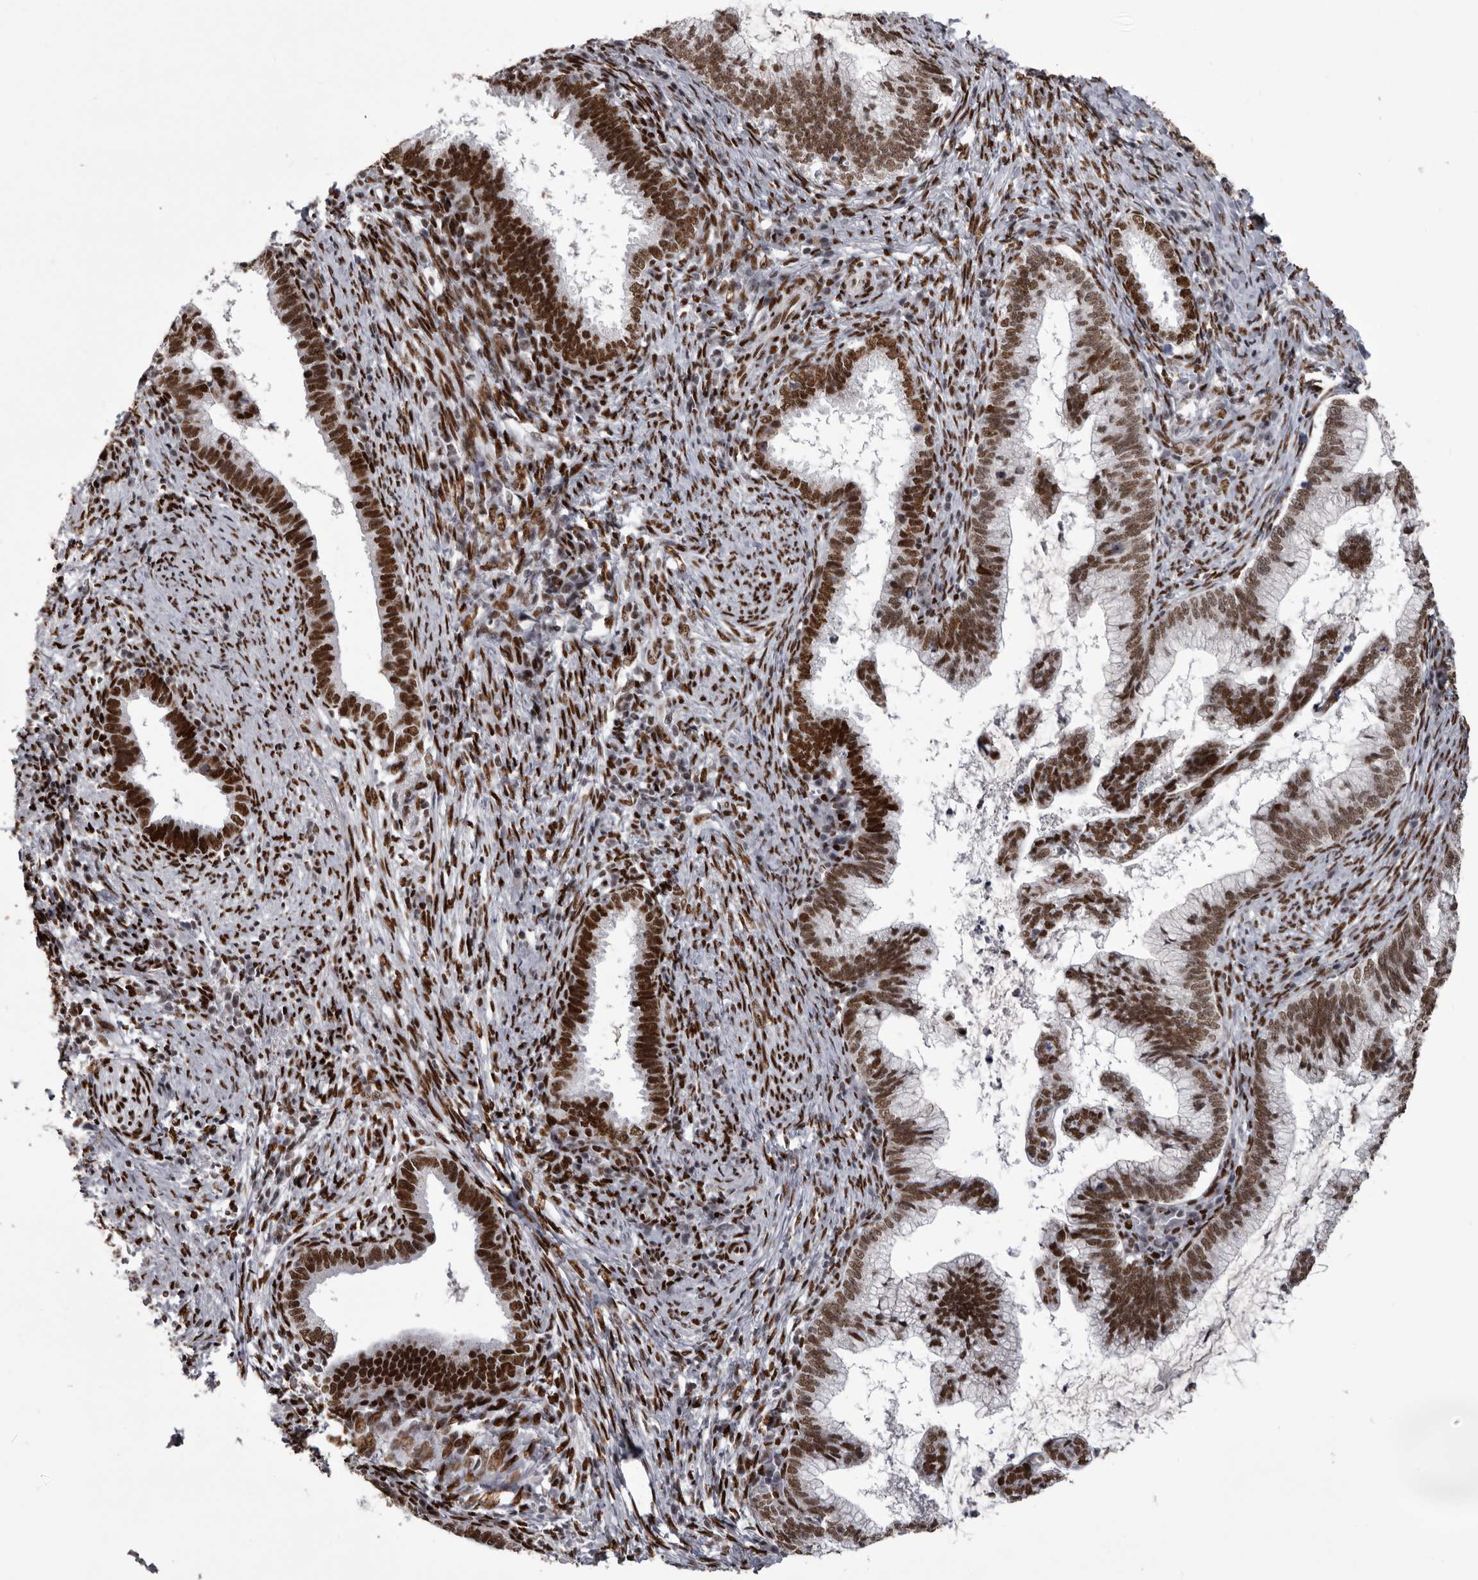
{"staining": {"intensity": "strong", "quantity": ">75%", "location": "nuclear"}, "tissue": "cervical cancer", "cell_type": "Tumor cells", "image_type": "cancer", "snomed": [{"axis": "morphology", "description": "Adenocarcinoma, NOS"}, {"axis": "topography", "description": "Cervix"}], "caption": "There is high levels of strong nuclear staining in tumor cells of cervical adenocarcinoma, as demonstrated by immunohistochemical staining (brown color).", "gene": "NUMA1", "patient": {"sex": "female", "age": 36}}